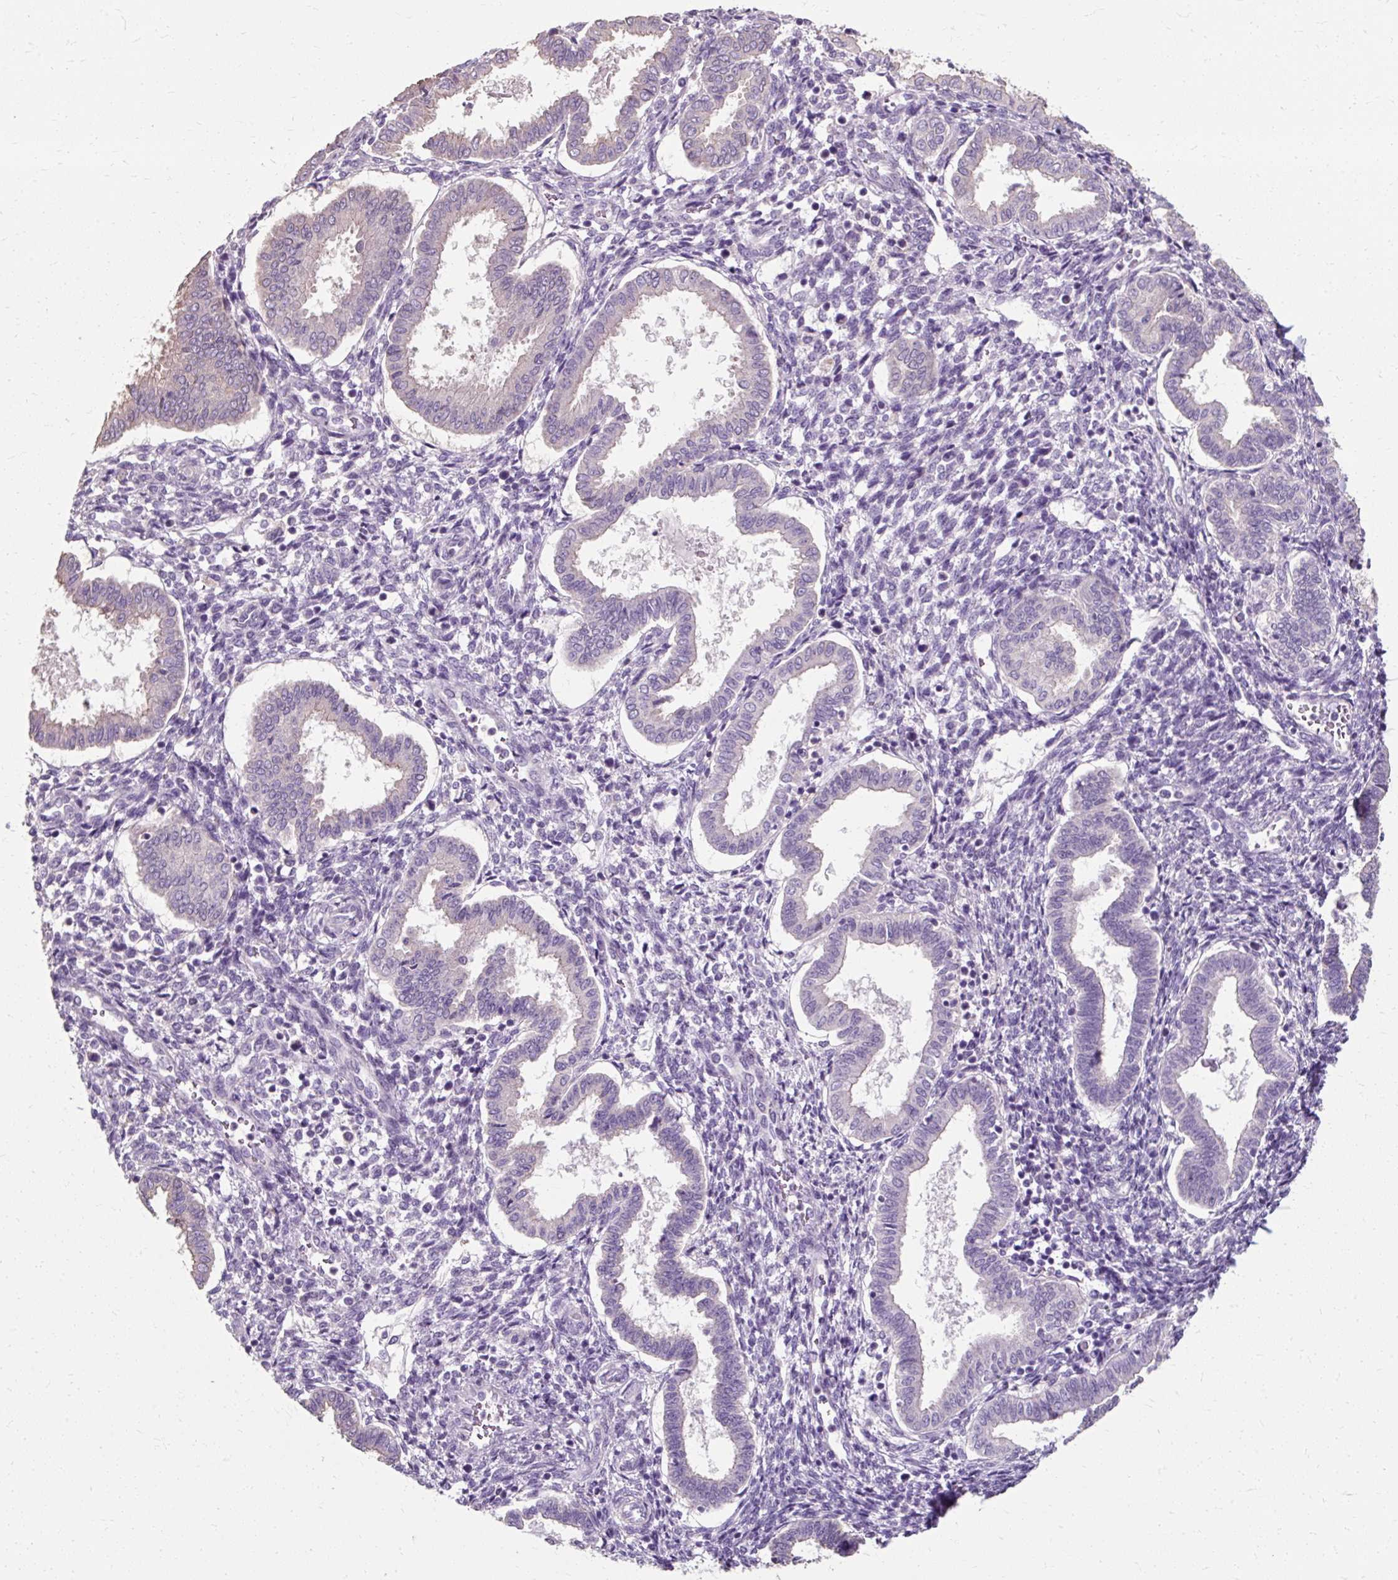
{"staining": {"intensity": "negative", "quantity": "none", "location": "none"}, "tissue": "endometrium", "cell_type": "Cells in endometrial stroma", "image_type": "normal", "snomed": [{"axis": "morphology", "description": "Normal tissue, NOS"}, {"axis": "topography", "description": "Endometrium"}], "caption": "Immunohistochemistry (IHC) of unremarkable endometrium exhibits no staining in cells in endometrial stroma.", "gene": "KLHL24", "patient": {"sex": "female", "age": 24}}